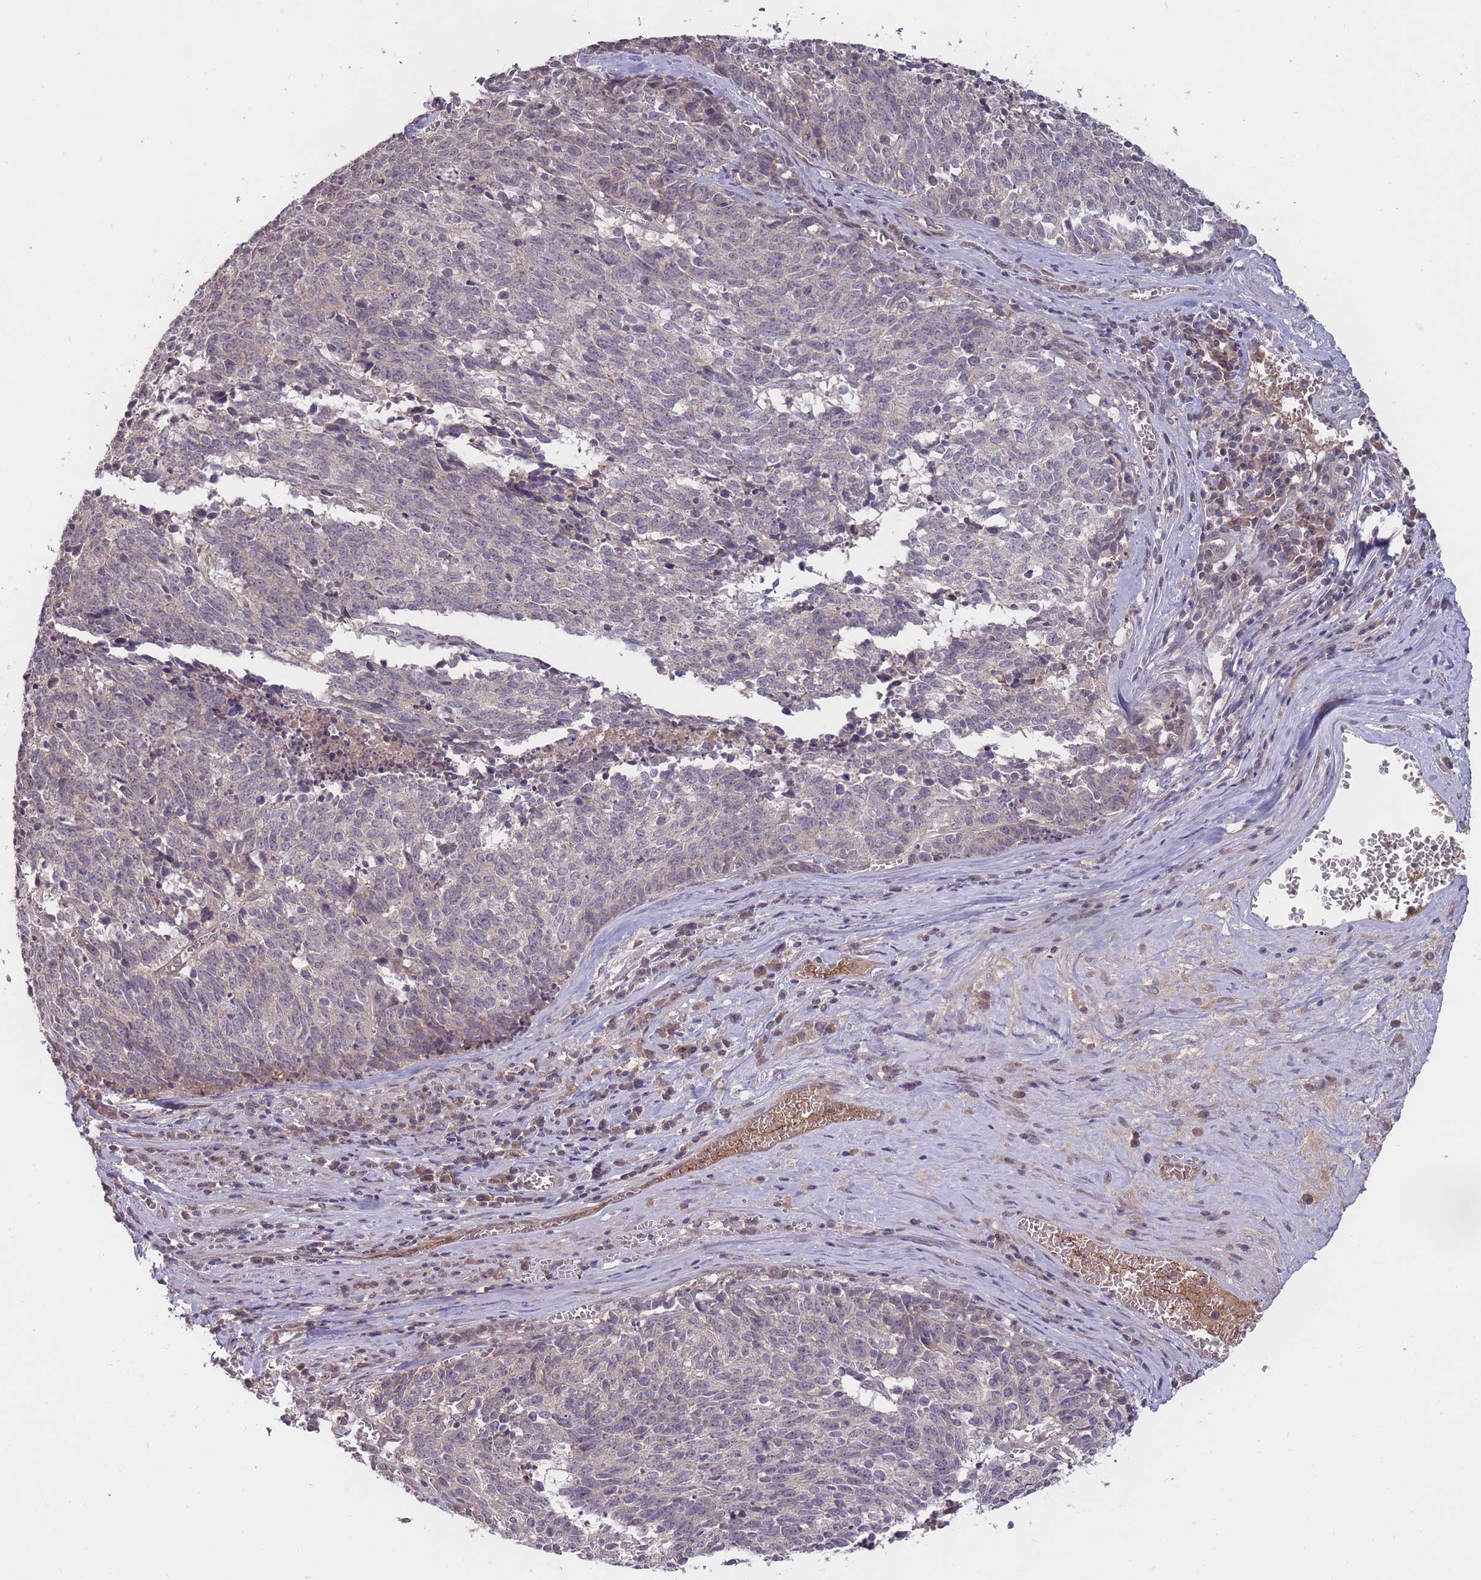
{"staining": {"intensity": "negative", "quantity": "none", "location": "none"}, "tissue": "cervical cancer", "cell_type": "Tumor cells", "image_type": "cancer", "snomed": [{"axis": "morphology", "description": "Squamous cell carcinoma, NOS"}, {"axis": "topography", "description": "Cervix"}], "caption": "Tumor cells are negative for brown protein staining in squamous cell carcinoma (cervical).", "gene": "ADCYAP1R1", "patient": {"sex": "female", "age": 29}}